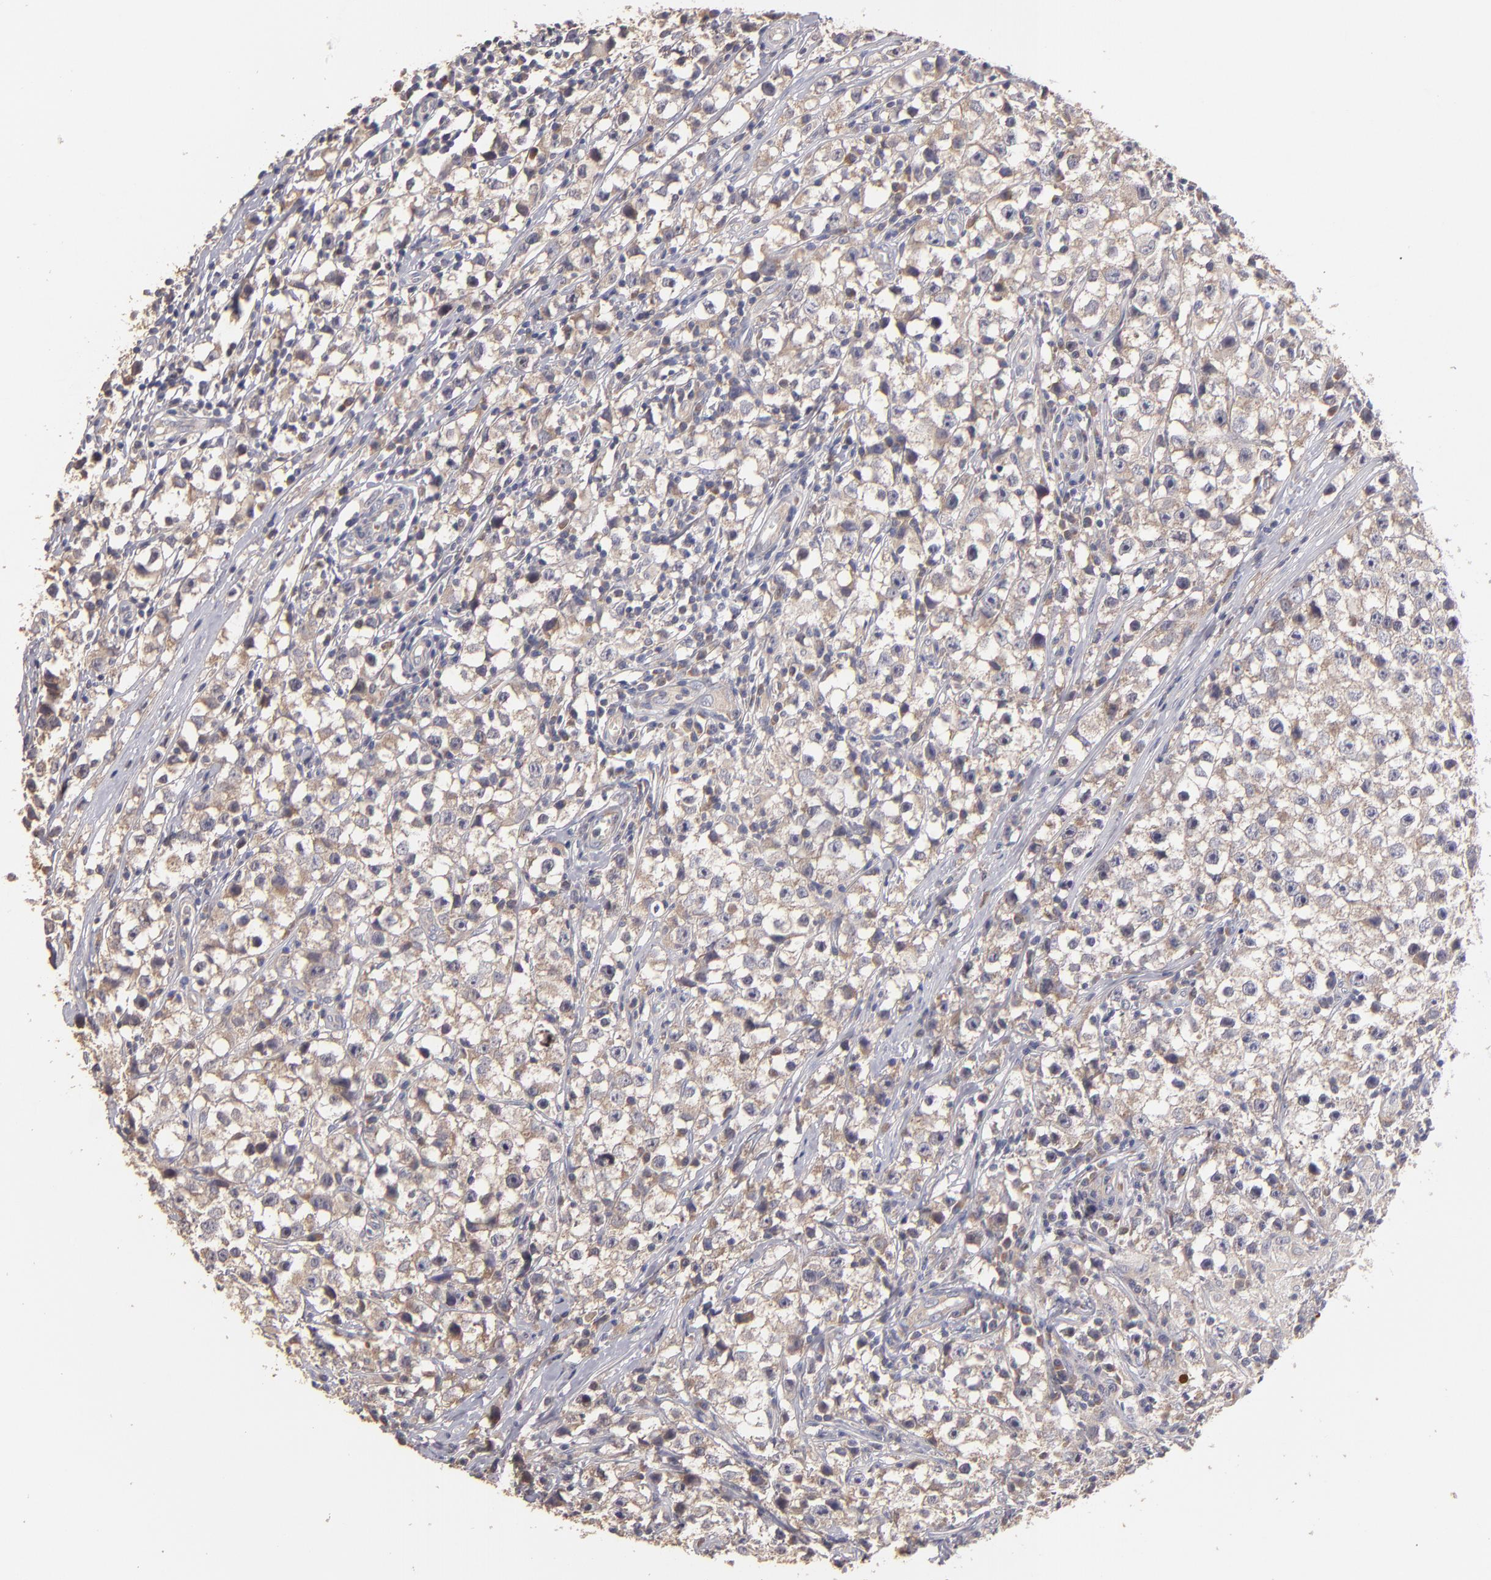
{"staining": {"intensity": "weak", "quantity": "25%-75%", "location": "cytoplasmic/membranous"}, "tissue": "testis cancer", "cell_type": "Tumor cells", "image_type": "cancer", "snomed": [{"axis": "morphology", "description": "Seminoma, NOS"}, {"axis": "topography", "description": "Testis"}], "caption": "Immunohistochemistry (IHC) image of testis cancer stained for a protein (brown), which reveals low levels of weak cytoplasmic/membranous staining in approximately 25%-75% of tumor cells.", "gene": "UPF3B", "patient": {"sex": "male", "age": 35}}